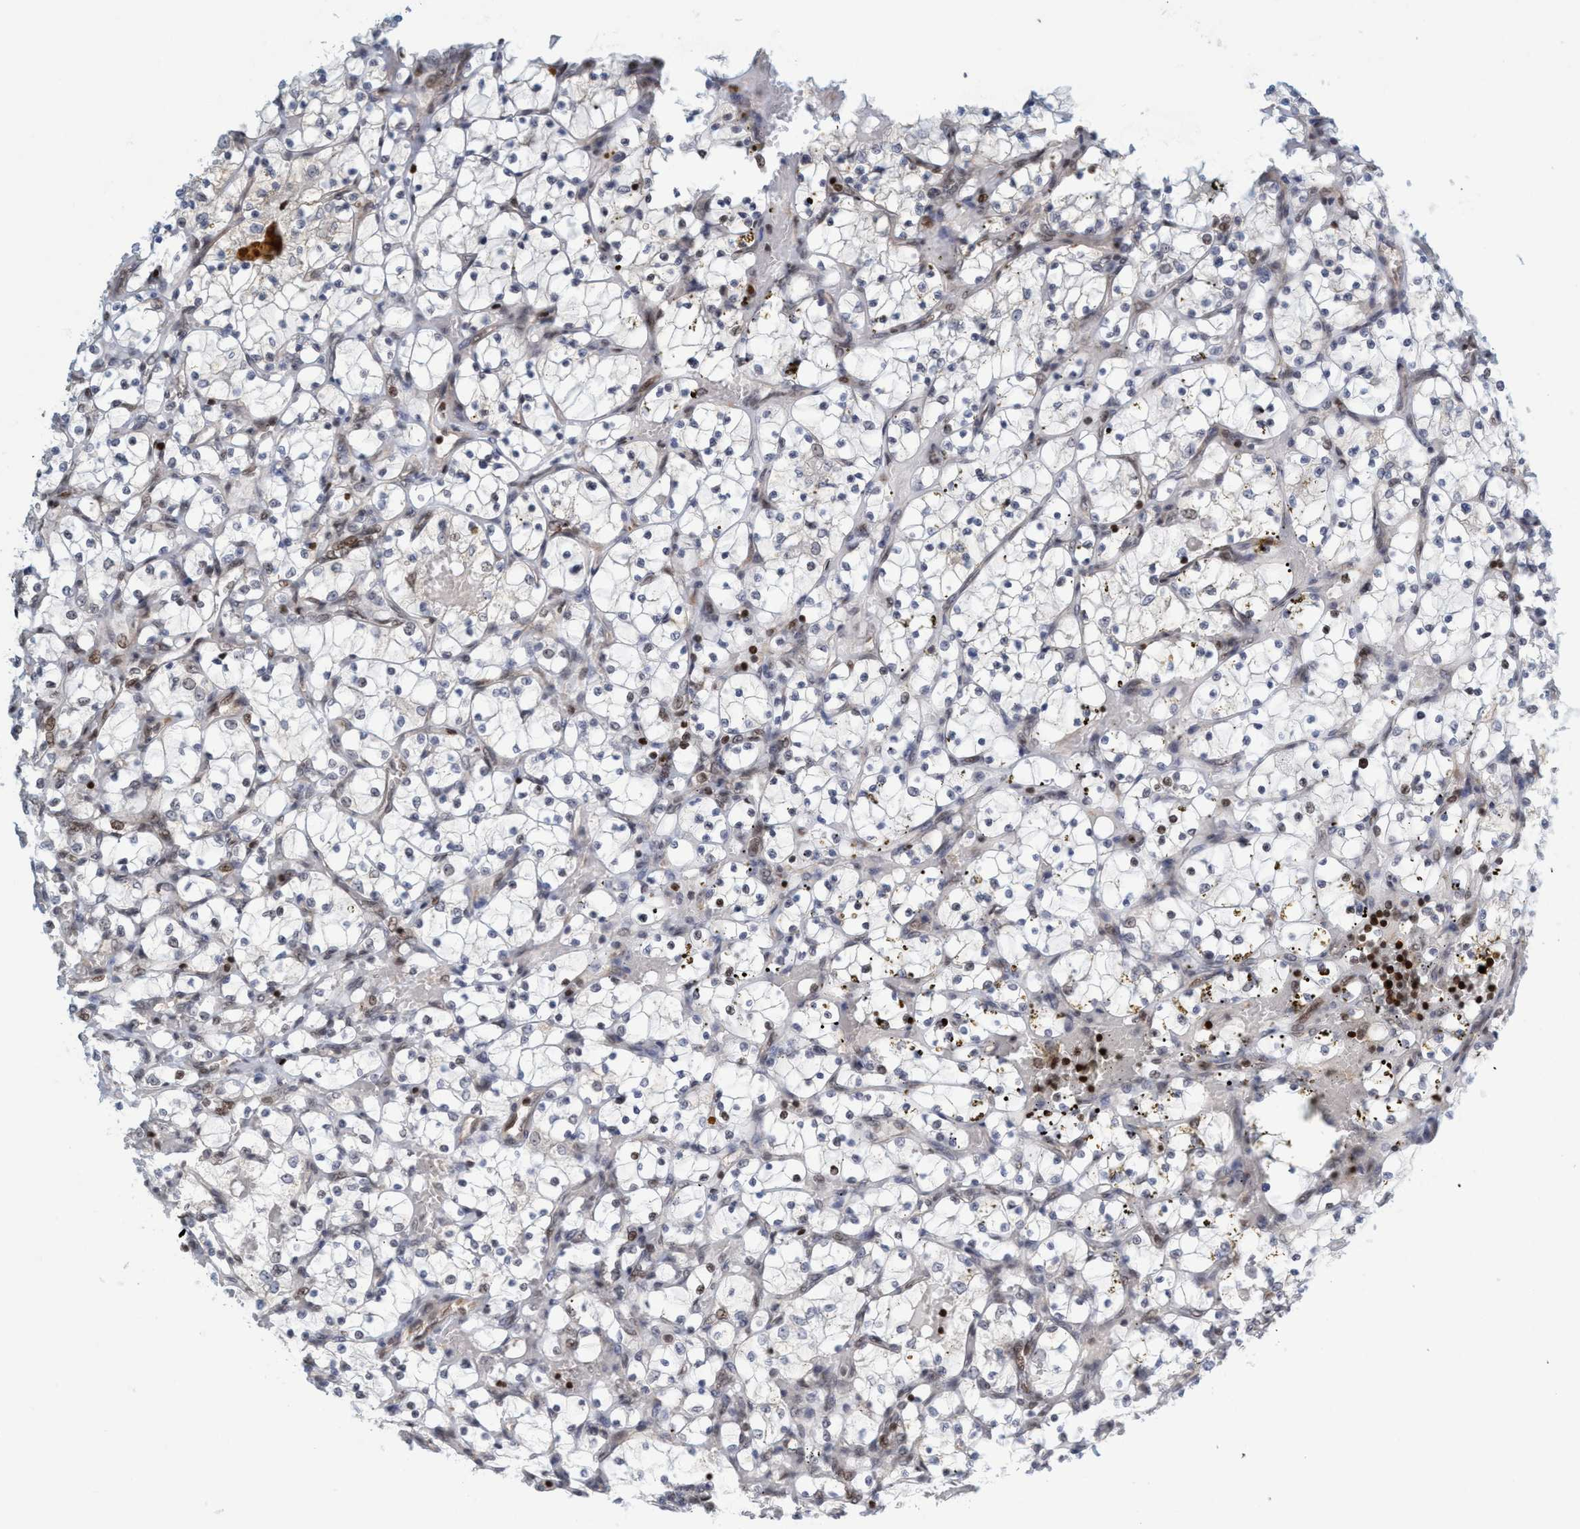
{"staining": {"intensity": "negative", "quantity": "none", "location": "none"}, "tissue": "renal cancer", "cell_type": "Tumor cells", "image_type": "cancer", "snomed": [{"axis": "morphology", "description": "Adenocarcinoma, NOS"}, {"axis": "topography", "description": "Kidney"}], "caption": "DAB (3,3'-diaminobenzidine) immunohistochemical staining of human renal cancer (adenocarcinoma) shows no significant positivity in tumor cells.", "gene": "SMCR8", "patient": {"sex": "female", "age": 69}}